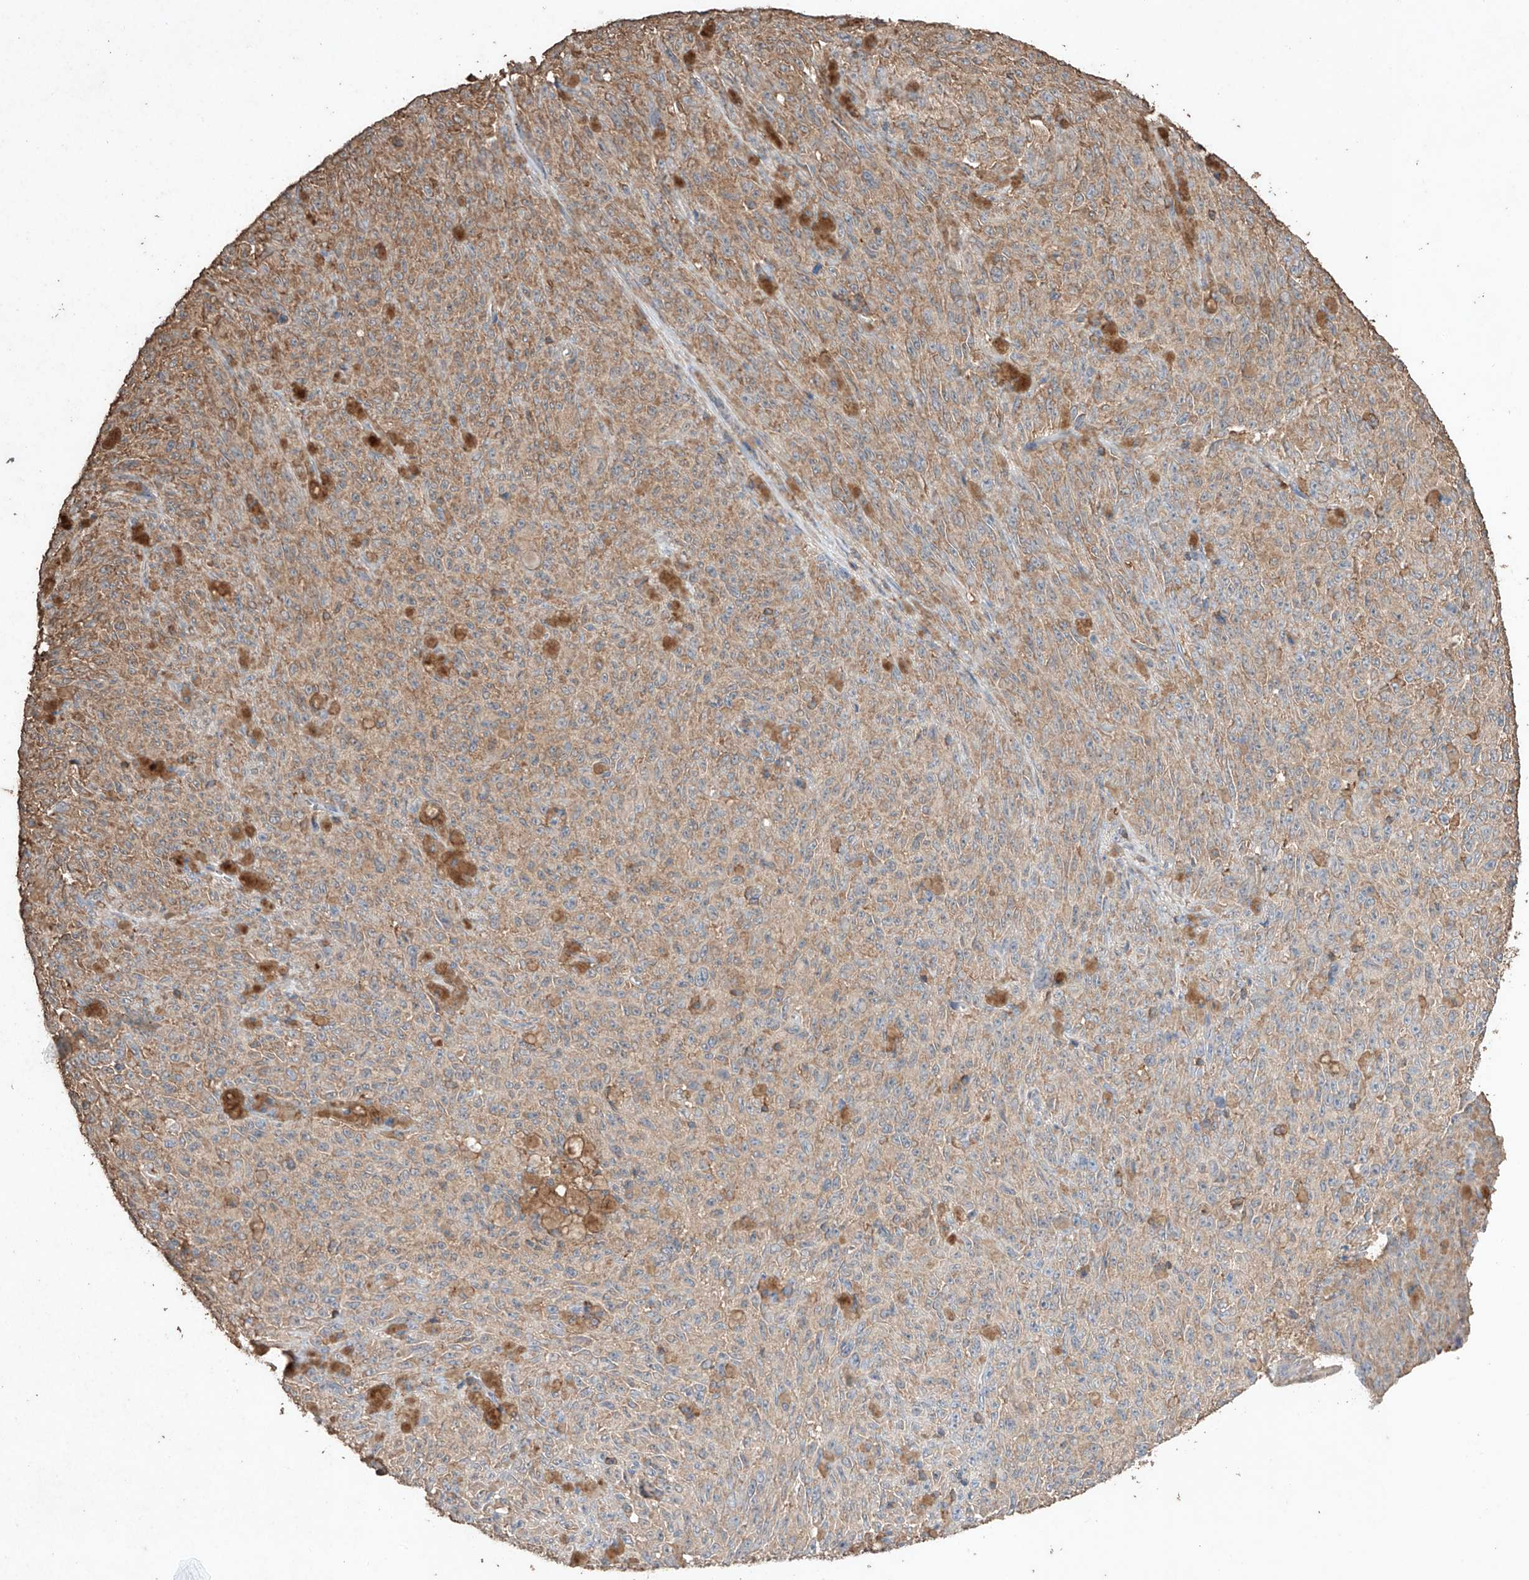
{"staining": {"intensity": "weak", "quantity": ">75%", "location": "cytoplasmic/membranous"}, "tissue": "melanoma", "cell_type": "Tumor cells", "image_type": "cancer", "snomed": [{"axis": "morphology", "description": "Malignant melanoma, NOS"}, {"axis": "topography", "description": "Skin"}], "caption": "Protein staining demonstrates weak cytoplasmic/membranous expression in approximately >75% of tumor cells in melanoma.", "gene": "M6PR", "patient": {"sex": "female", "age": 82}}